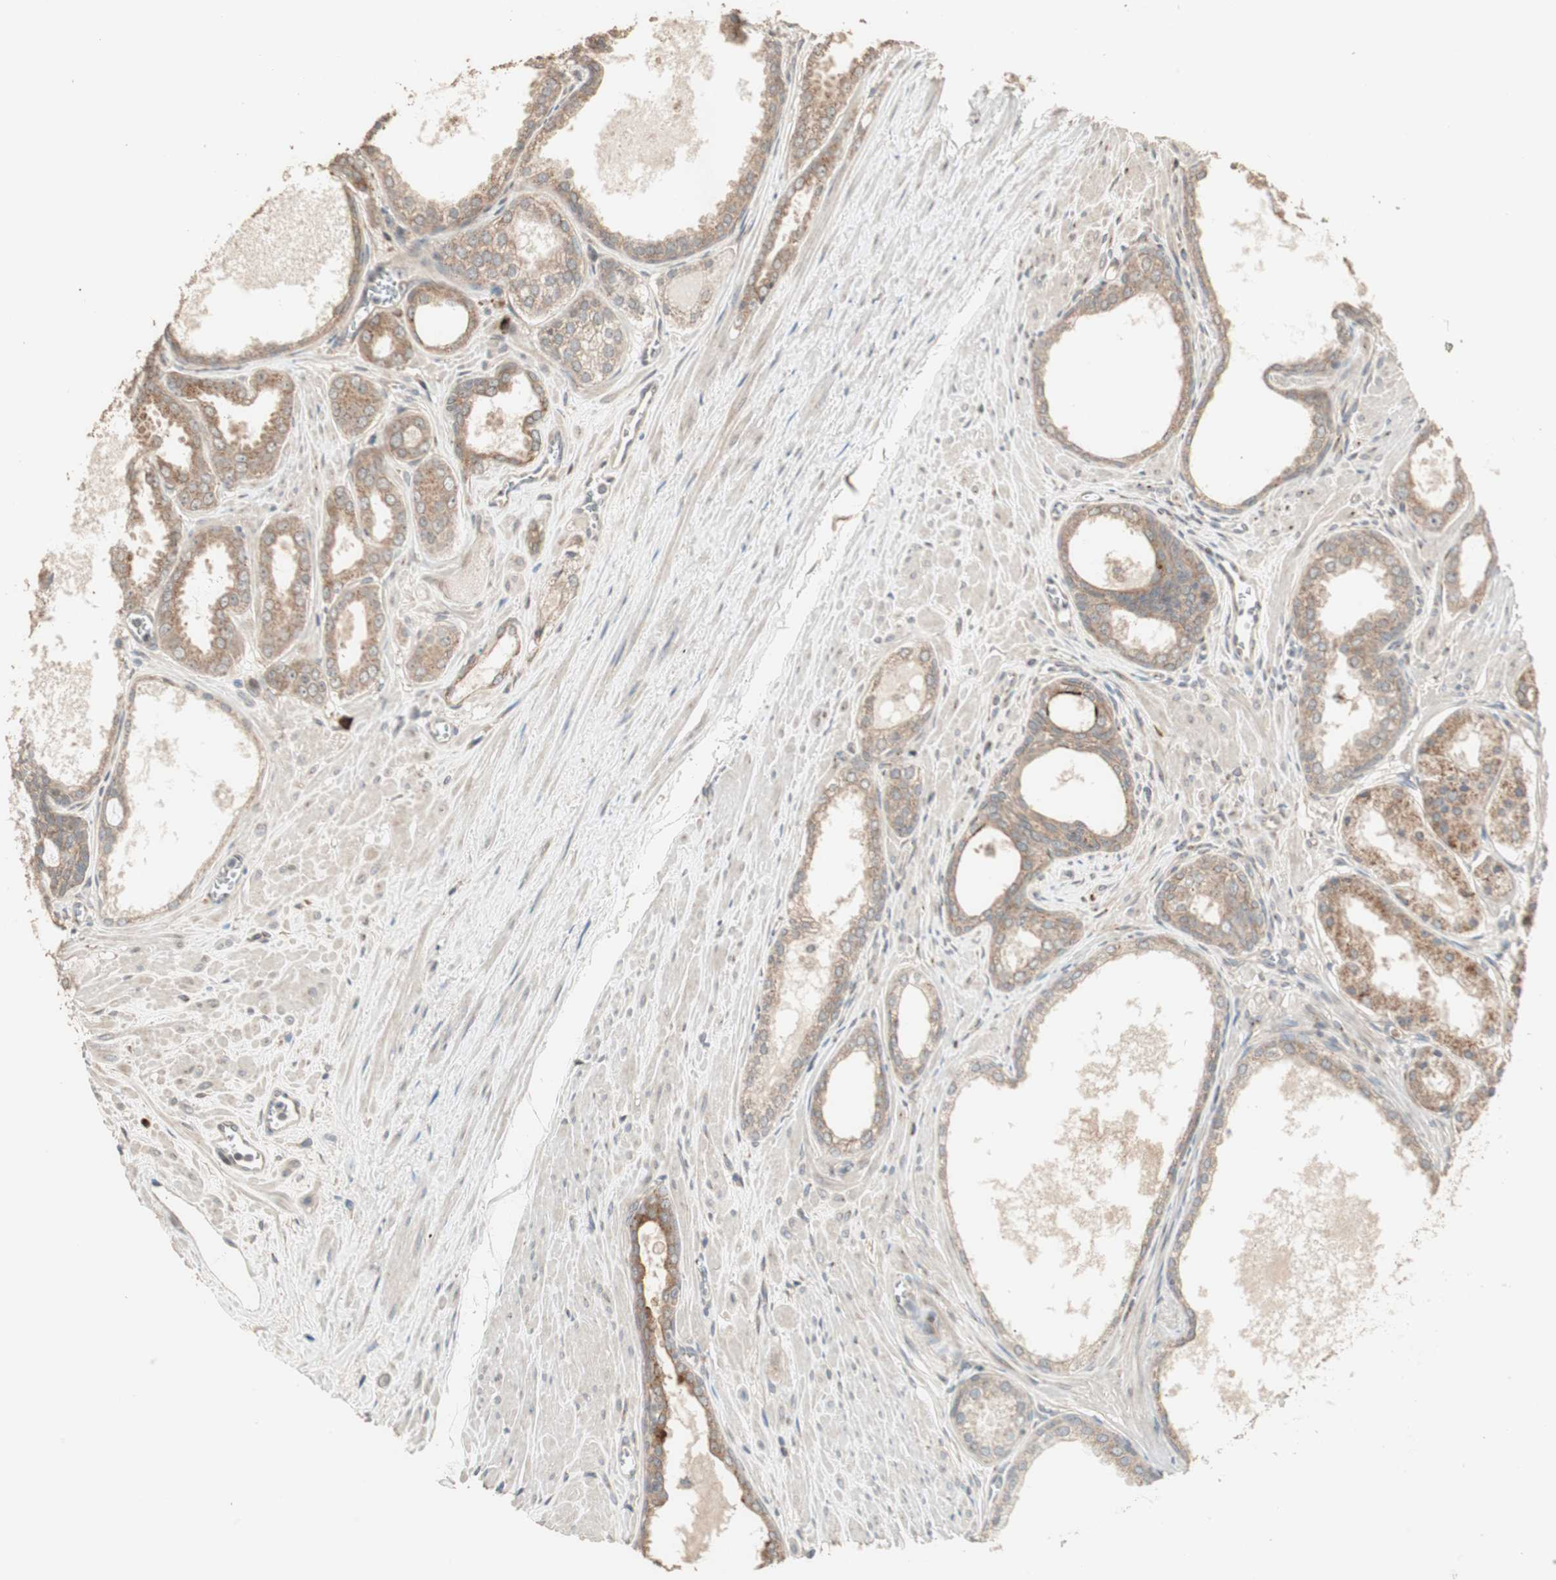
{"staining": {"intensity": "moderate", "quantity": ">75%", "location": "cytoplasmic/membranous"}, "tissue": "prostate cancer", "cell_type": "Tumor cells", "image_type": "cancer", "snomed": [{"axis": "morphology", "description": "Adenocarcinoma, Low grade"}, {"axis": "topography", "description": "Prostate"}], "caption": "Immunohistochemistry (DAB (3,3'-diaminobenzidine)) staining of human prostate cancer demonstrates moderate cytoplasmic/membranous protein staining in approximately >75% of tumor cells. (brown staining indicates protein expression, while blue staining denotes nuclei).", "gene": "RARRES1", "patient": {"sex": "male", "age": 57}}